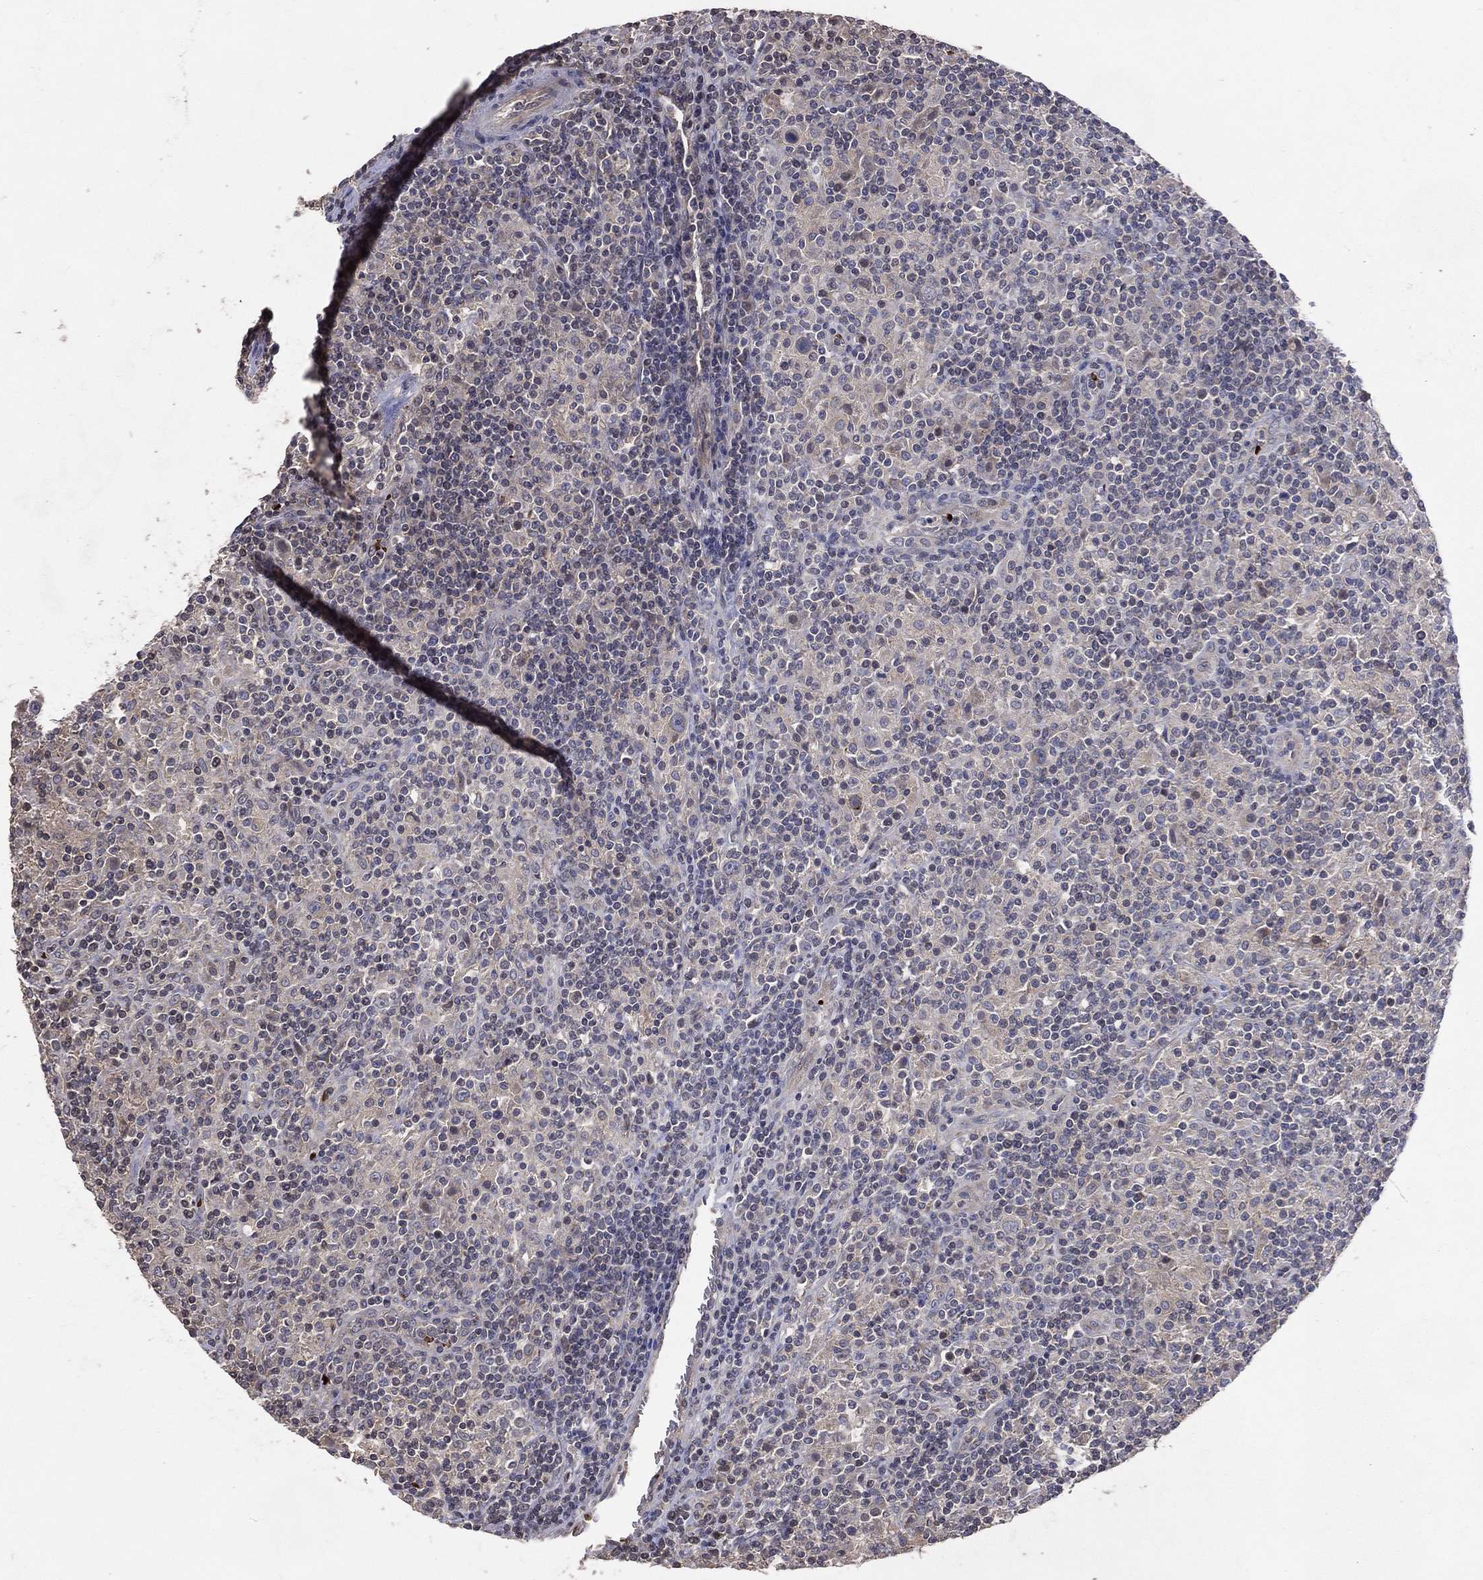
{"staining": {"intensity": "negative", "quantity": "none", "location": "none"}, "tissue": "lymphoma", "cell_type": "Tumor cells", "image_type": "cancer", "snomed": [{"axis": "morphology", "description": "Hodgkin's disease, NOS"}, {"axis": "topography", "description": "Lymph node"}], "caption": "Tumor cells are negative for brown protein staining in Hodgkin's disease. (Stains: DAB immunohistochemistry (IHC) with hematoxylin counter stain, Microscopy: brightfield microscopy at high magnification).", "gene": "DNAH7", "patient": {"sex": "male", "age": 70}}